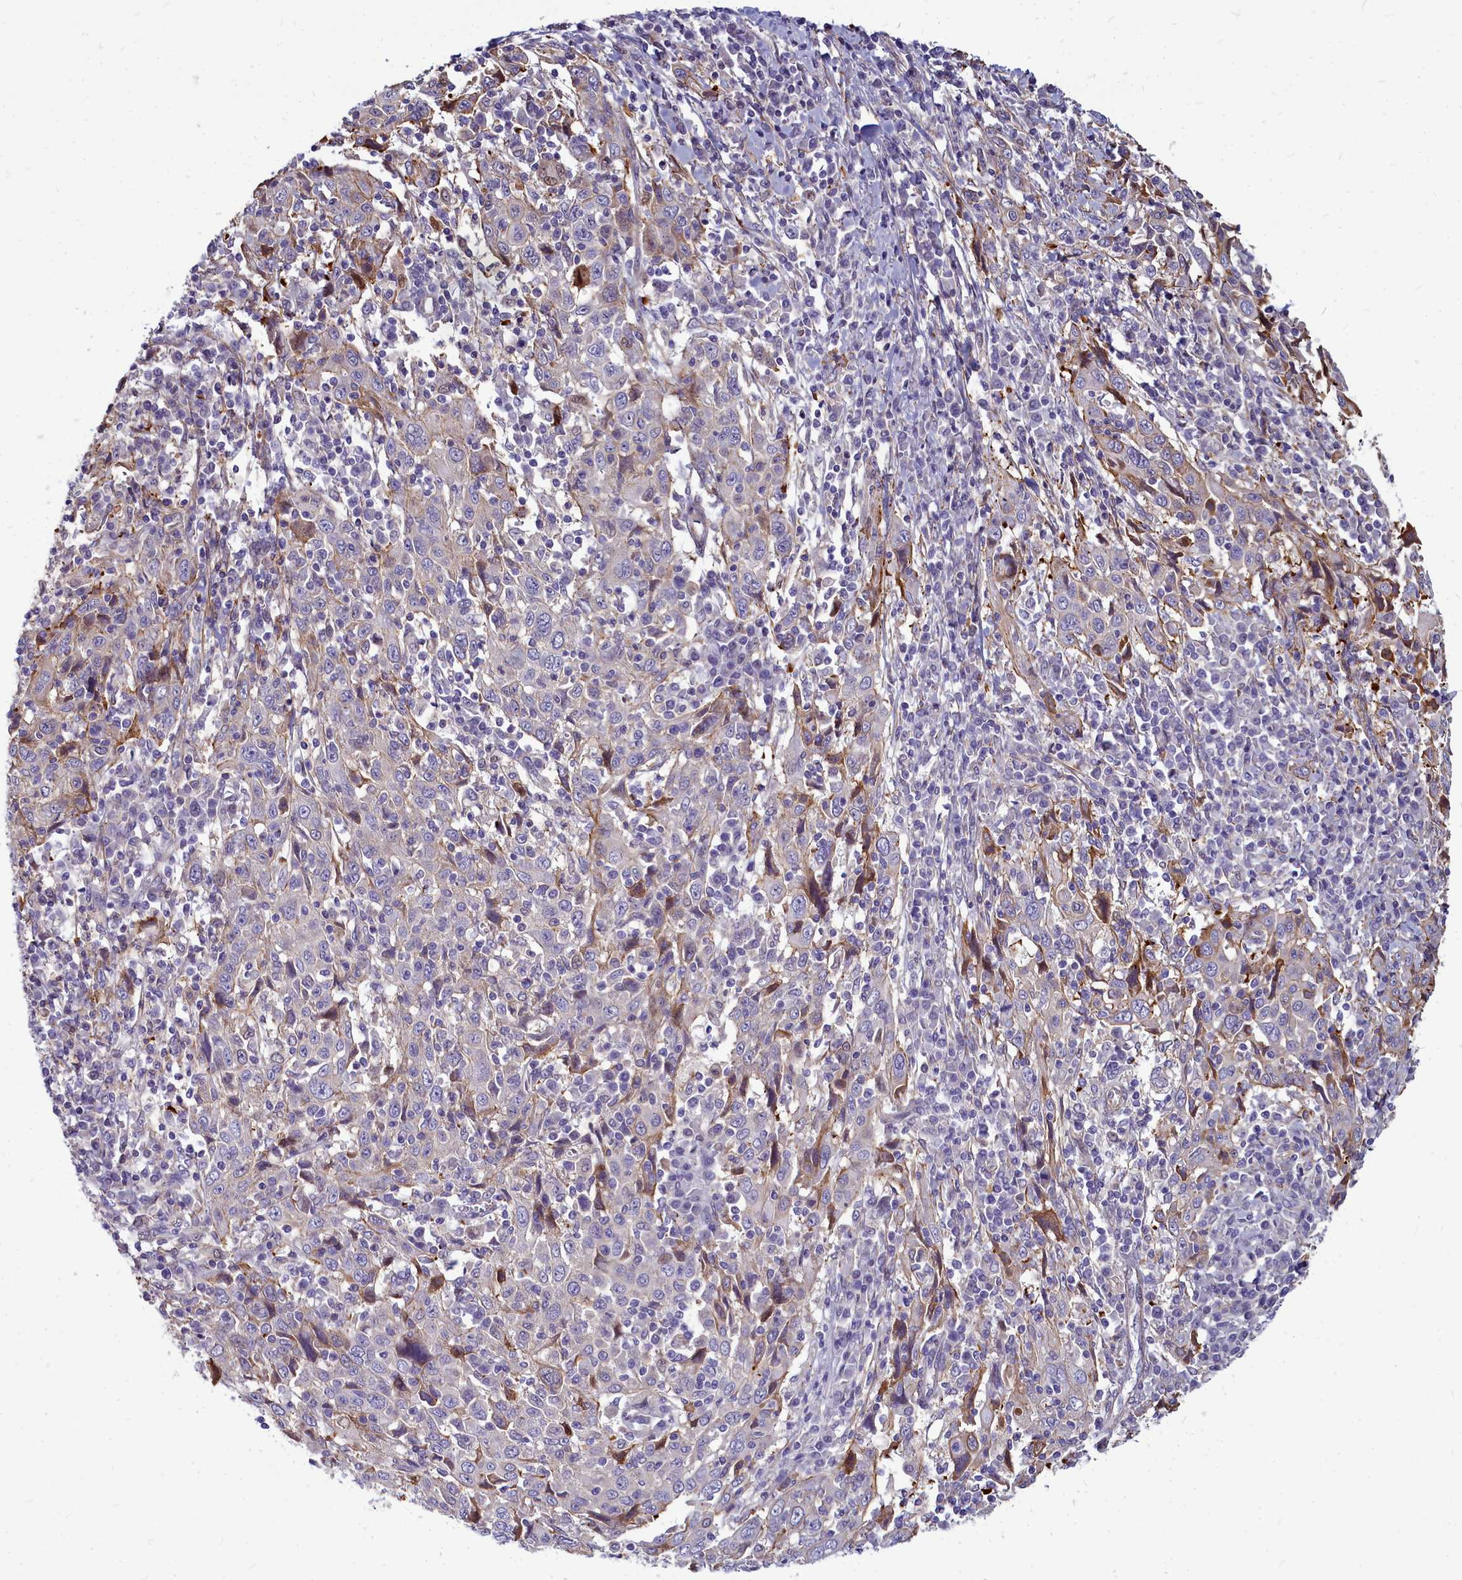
{"staining": {"intensity": "negative", "quantity": "none", "location": "none"}, "tissue": "cervical cancer", "cell_type": "Tumor cells", "image_type": "cancer", "snomed": [{"axis": "morphology", "description": "Squamous cell carcinoma, NOS"}, {"axis": "topography", "description": "Cervix"}], "caption": "Immunohistochemistry of squamous cell carcinoma (cervical) shows no expression in tumor cells.", "gene": "TTC5", "patient": {"sex": "female", "age": 46}}